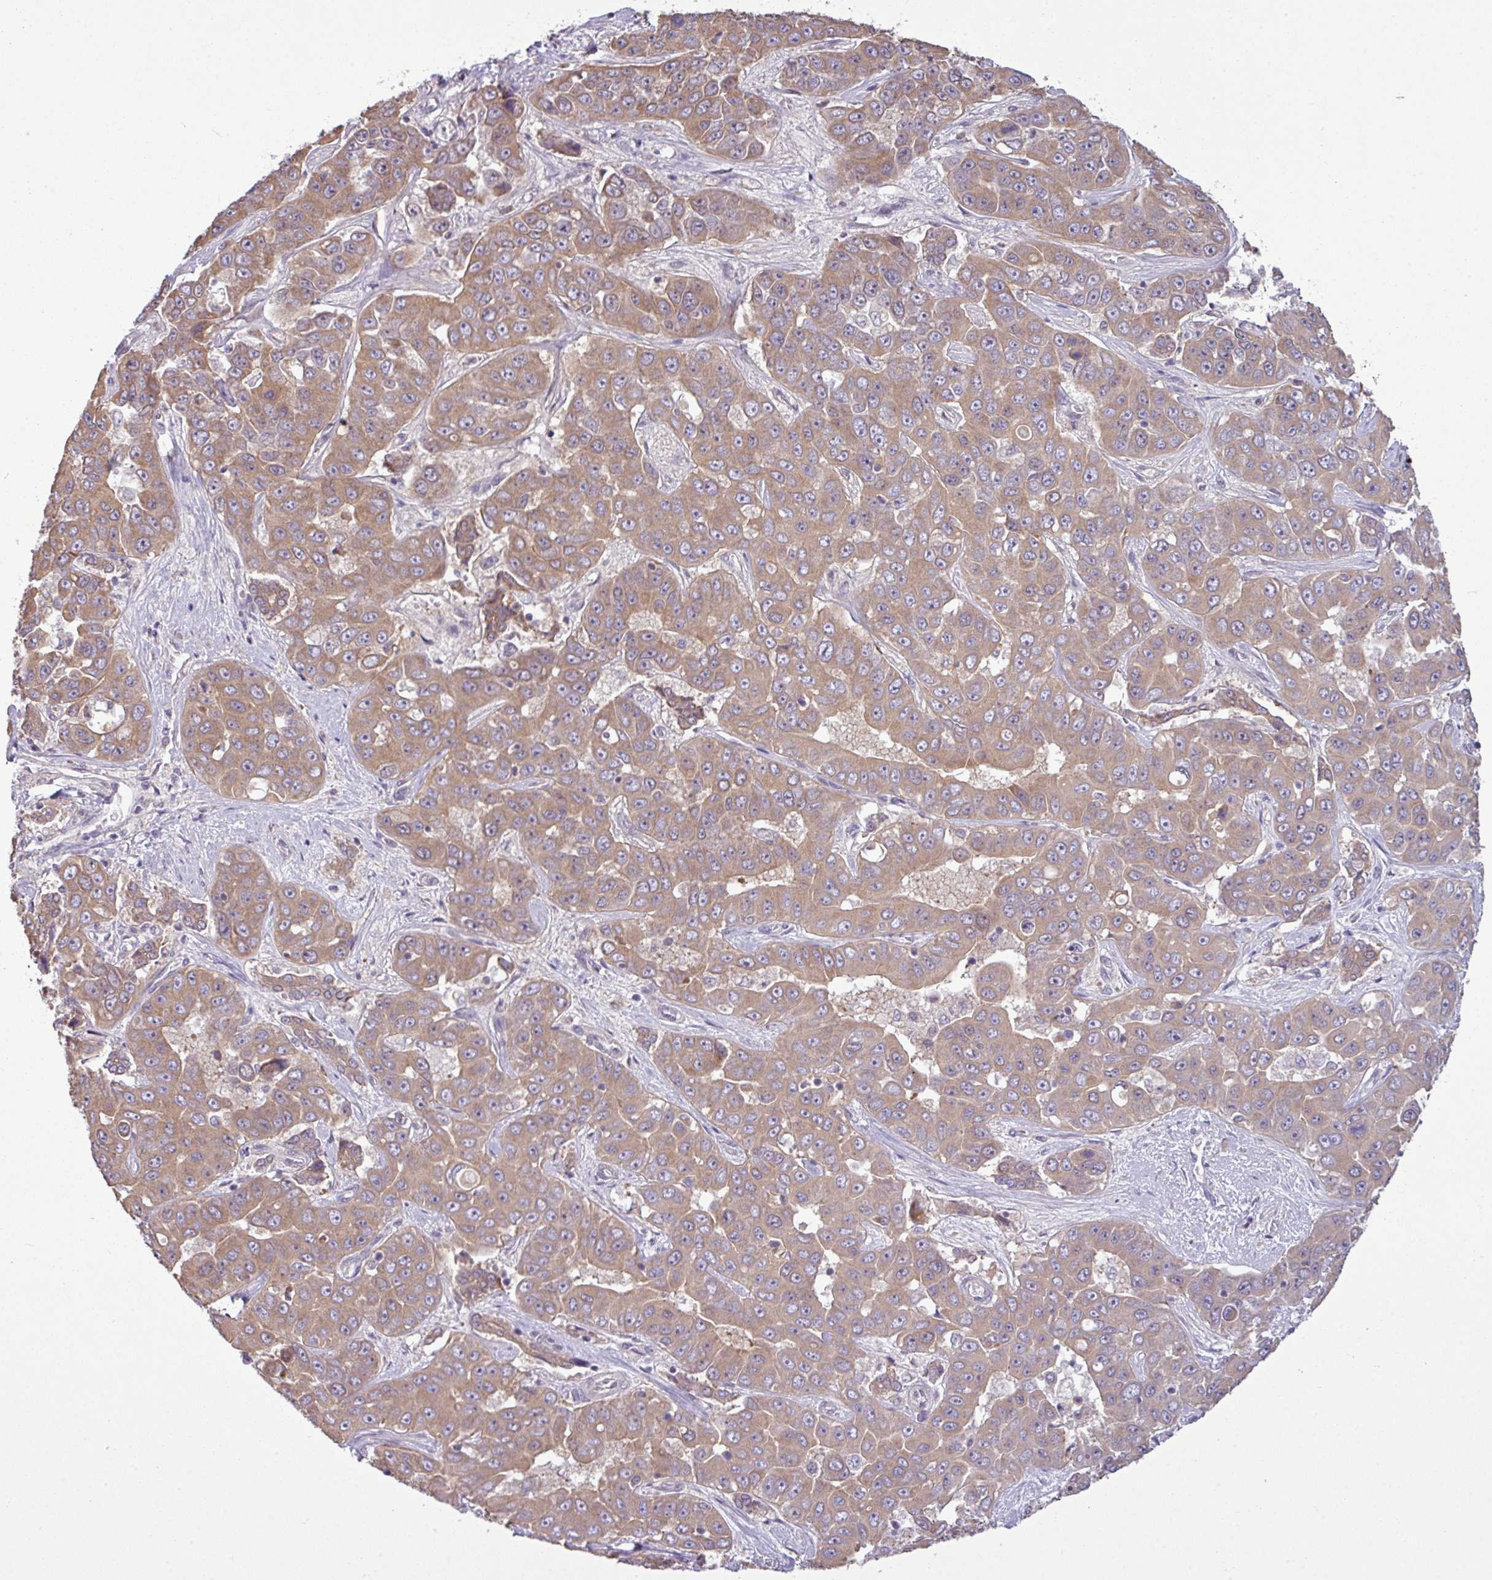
{"staining": {"intensity": "moderate", "quantity": ">75%", "location": "cytoplasmic/membranous,nuclear"}, "tissue": "liver cancer", "cell_type": "Tumor cells", "image_type": "cancer", "snomed": [{"axis": "morphology", "description": "Cholangiocarcinoma"}, {"axis": "topography", "description": "Liver"}], "caption": "Liver cancer (cholangiocarcinoma) stained with a protein marker exhibits moderate staining in tumor cells.", "gene": "ZNF217", "patient": {"sex": "female", "age": 52}}